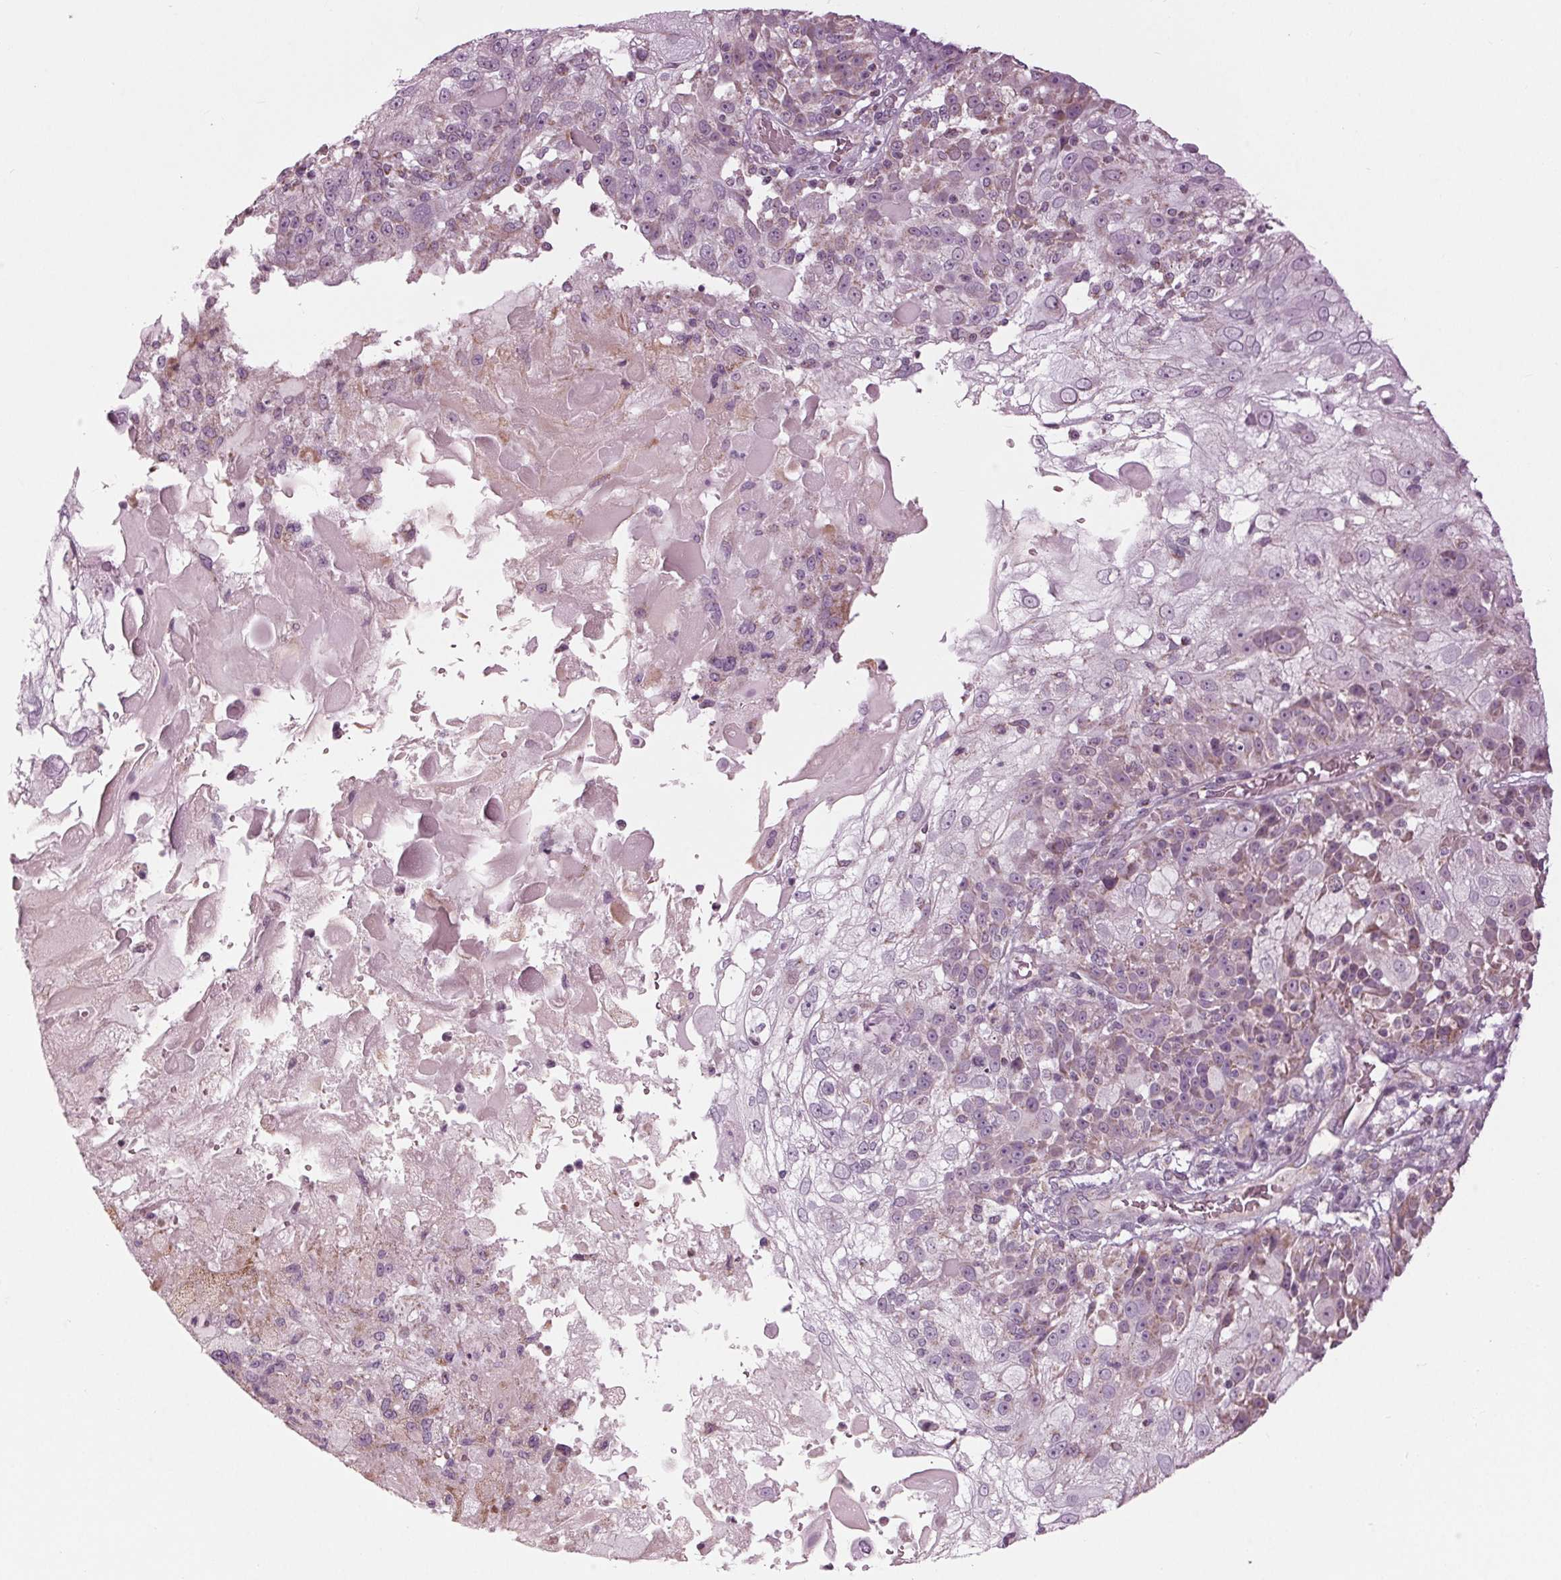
{"staining": {"intensity": "weak", "quantity": "<25%", "location": "cytoplasmic/membranous"}, "tissue": "skin cancer", "cell_type": "Tumor cells", "image_type": "cancer", "snomed": [{"axis": "morphology", "description": "Normal tissue, NOS"}, {"axis": "morphology", "description": "Squamous cell carcinoma, NOS"}, {"axis": "topography", "description": "Skin"}], "caption": "Protein analysis of skin cancer (squamous cell carcinoma) displays no significant positivity in tumor cells.", "gene": "CLN6", "patient": {"sex": "female", "age": 83}}